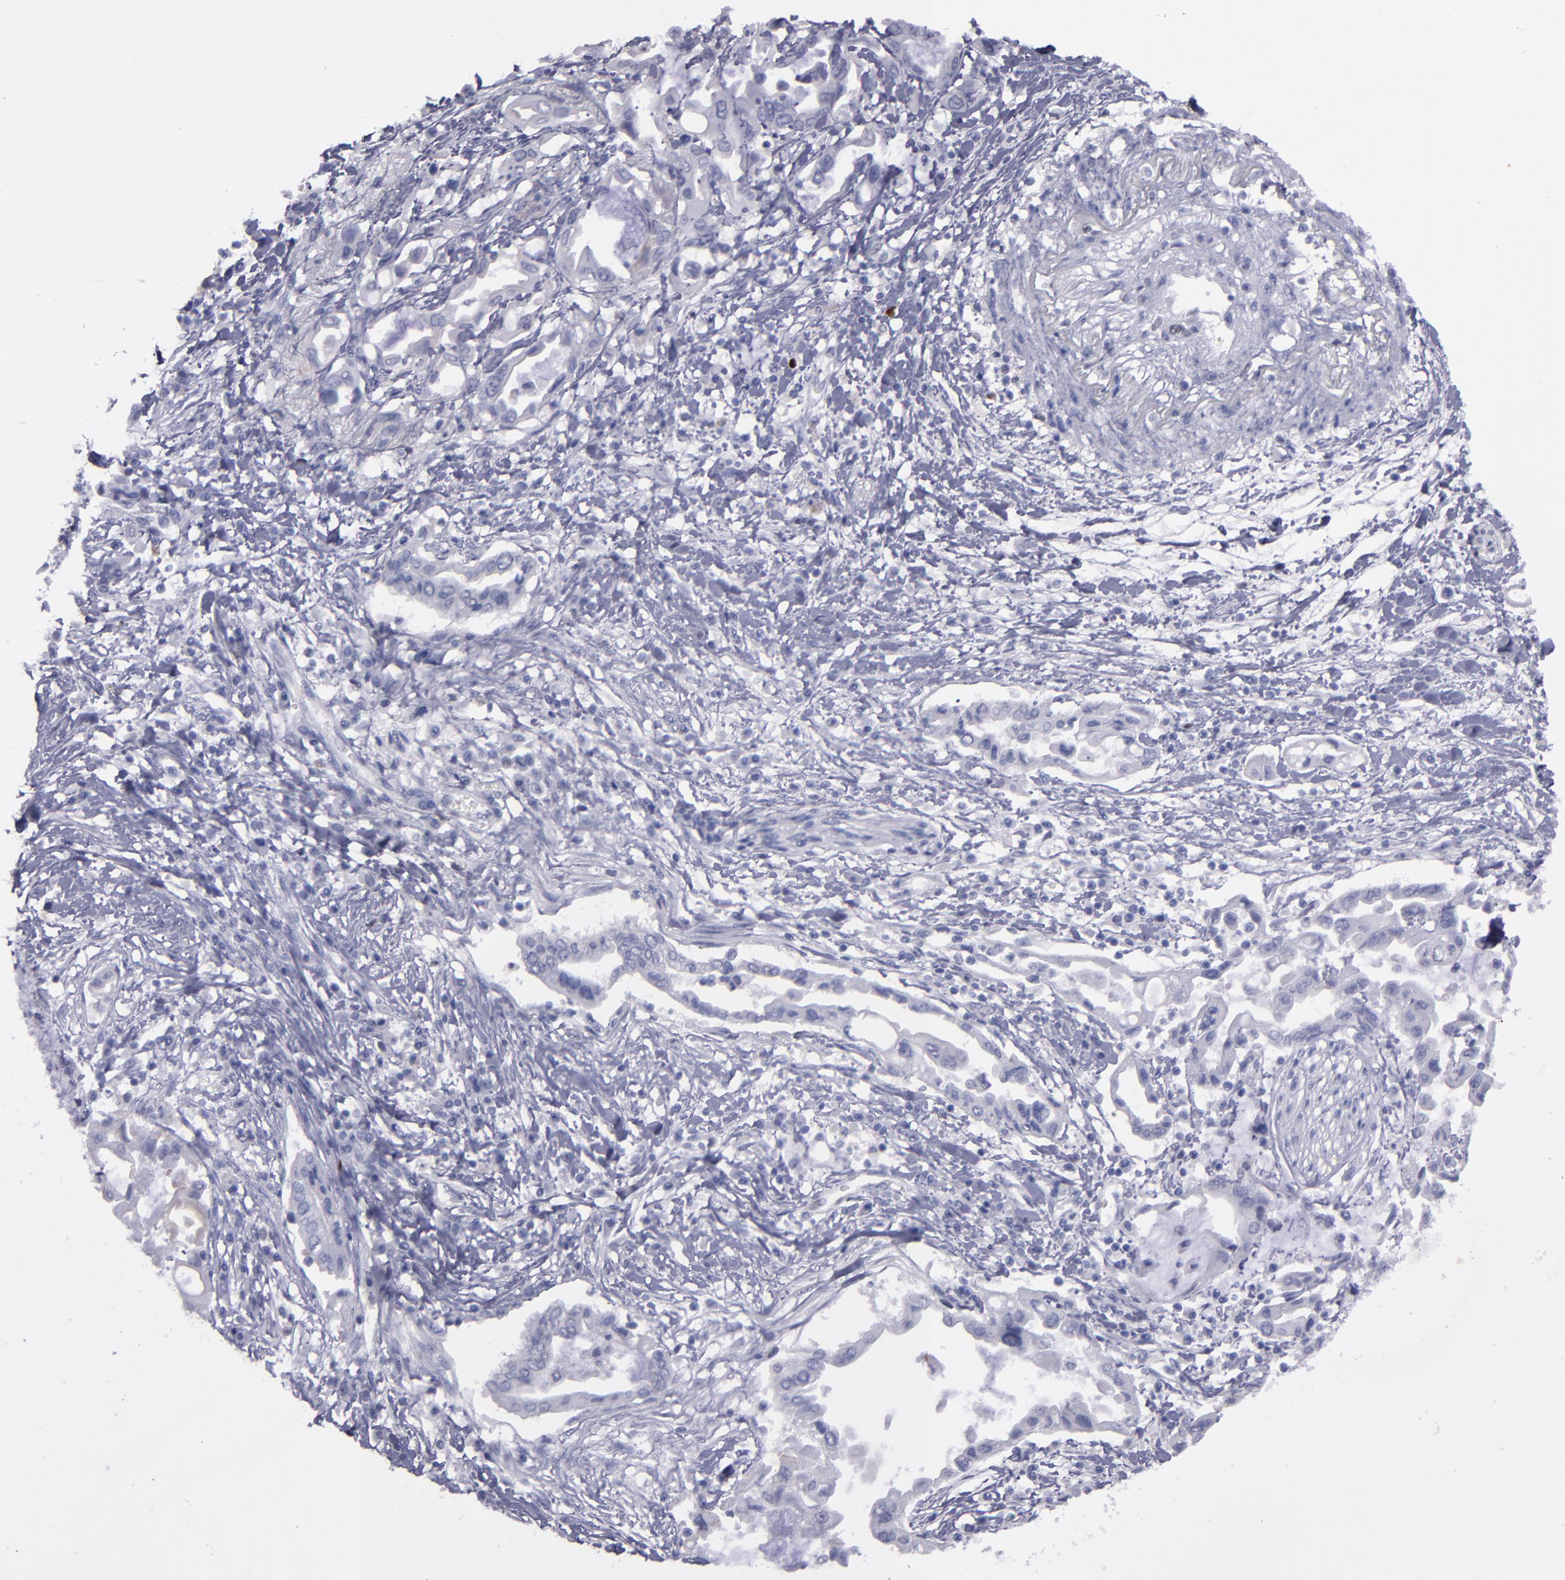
{"staining": {"intensity": "negative", "quantity": "none", "location": "none"}, "tissue": "pancreatic cancer", "cell_type": "Tumor cells", "image_type": "cancer", "snomed": [{"axis": "morphology", "description": "Adenocarcinoma, NOS"}, {"axis": "topography", "description": "Pancreas"}], "caption": "Immunohistochemistry (IHC) image of neoplastic tissue: human adenocarcinoma (pancreatic) stained with DAB (3,3'-diaminobenzidine) shows no significant protein staining in tumor cells.", "gene": "IRF8", "patient": {"sex": "female", "age": 57}}